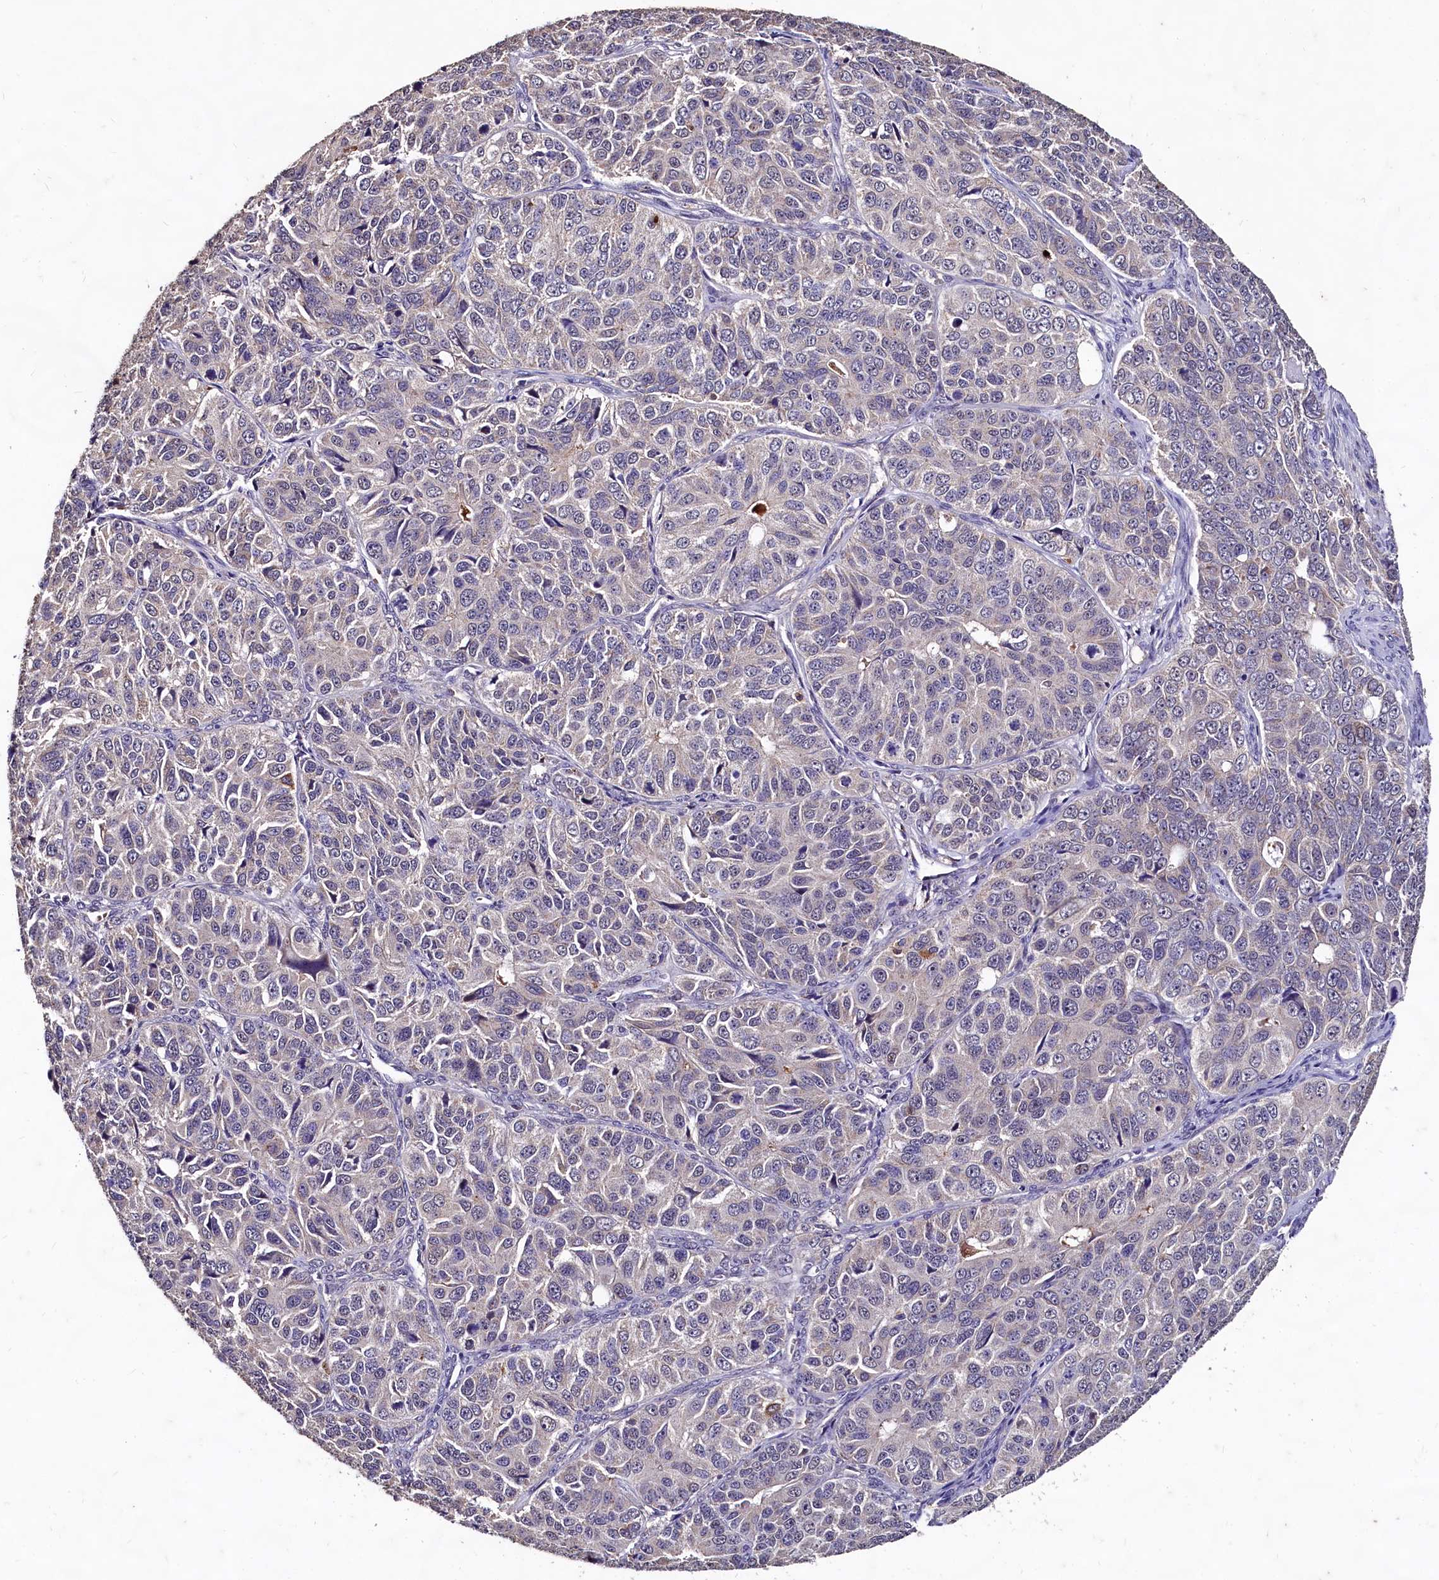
{"staining": {"intensity": "negative", "quantity": "none", "location": "none"}, "tissue": "ovarian cancer", "cell_type": "Tumor cells", "image_type": "cancer", "snomed": [{"axis": "morphology", "description": "Carcinoma, endometroid"}, {"axis": "topography", "description": "Ovary"}], "caption": "Photomicrograph shows no protein expression in tumor cells of endometroid carcinoma (ovarian) tissue.", "gene": "CSTPP1", "patient": {"sex": "female", "age": 51}}